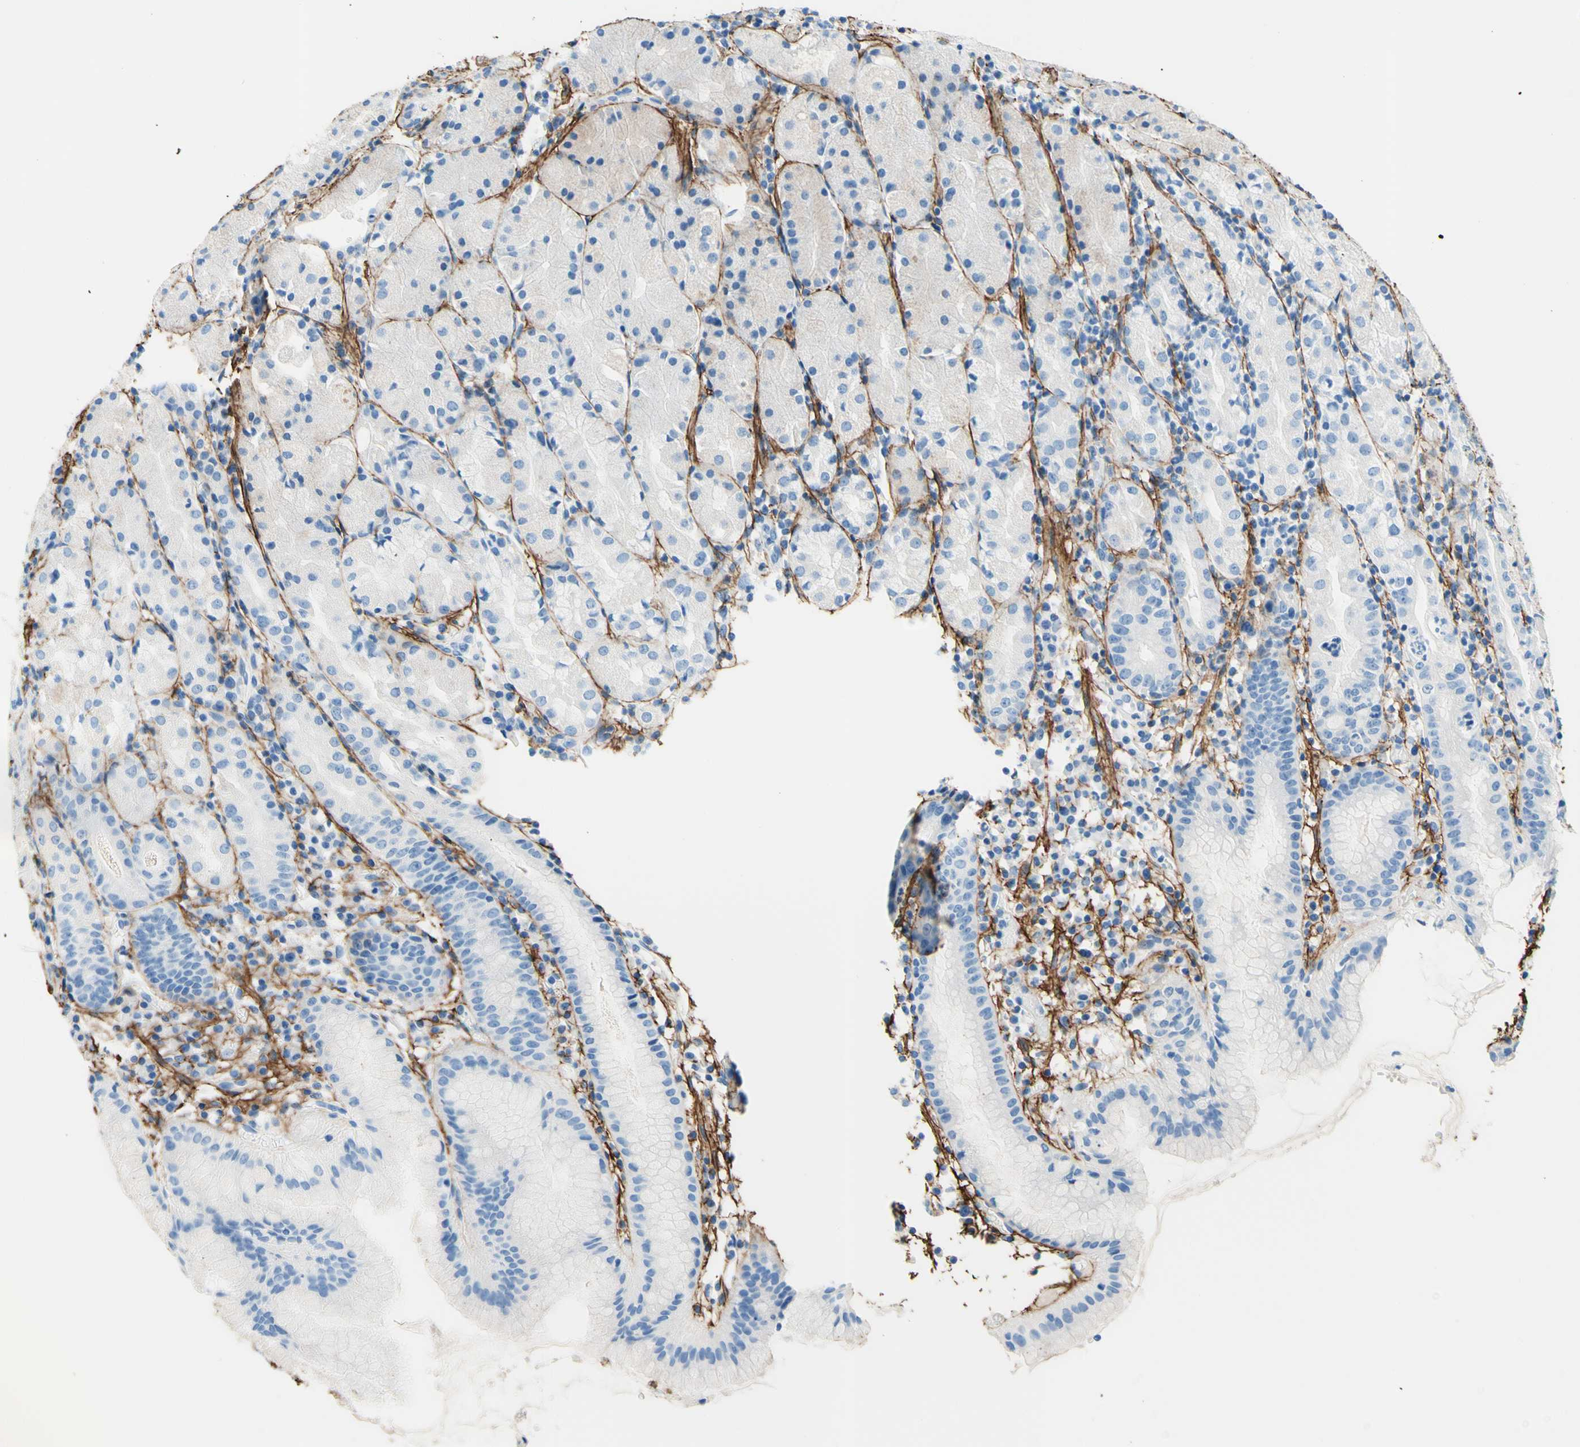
{"staining": {"intensity": "negative", "quantity": "none", "location": "none"}, "tissue": "stomach", "cell_type": "Glandular cells", "image_type": "normal", "snomed": [{"axis": "morphology", "description": "Normal tissue, NOS"}, {"axis": "topography", "description": "Stomach"}, {"axis": "topography", "description": "Stomach, lower"}], "caption": "Stomach stained for a protein using IHC exhibits no expression glandular cells.", "gene": "MFAP5", "patient": {"sex": "female", "age": 75}}